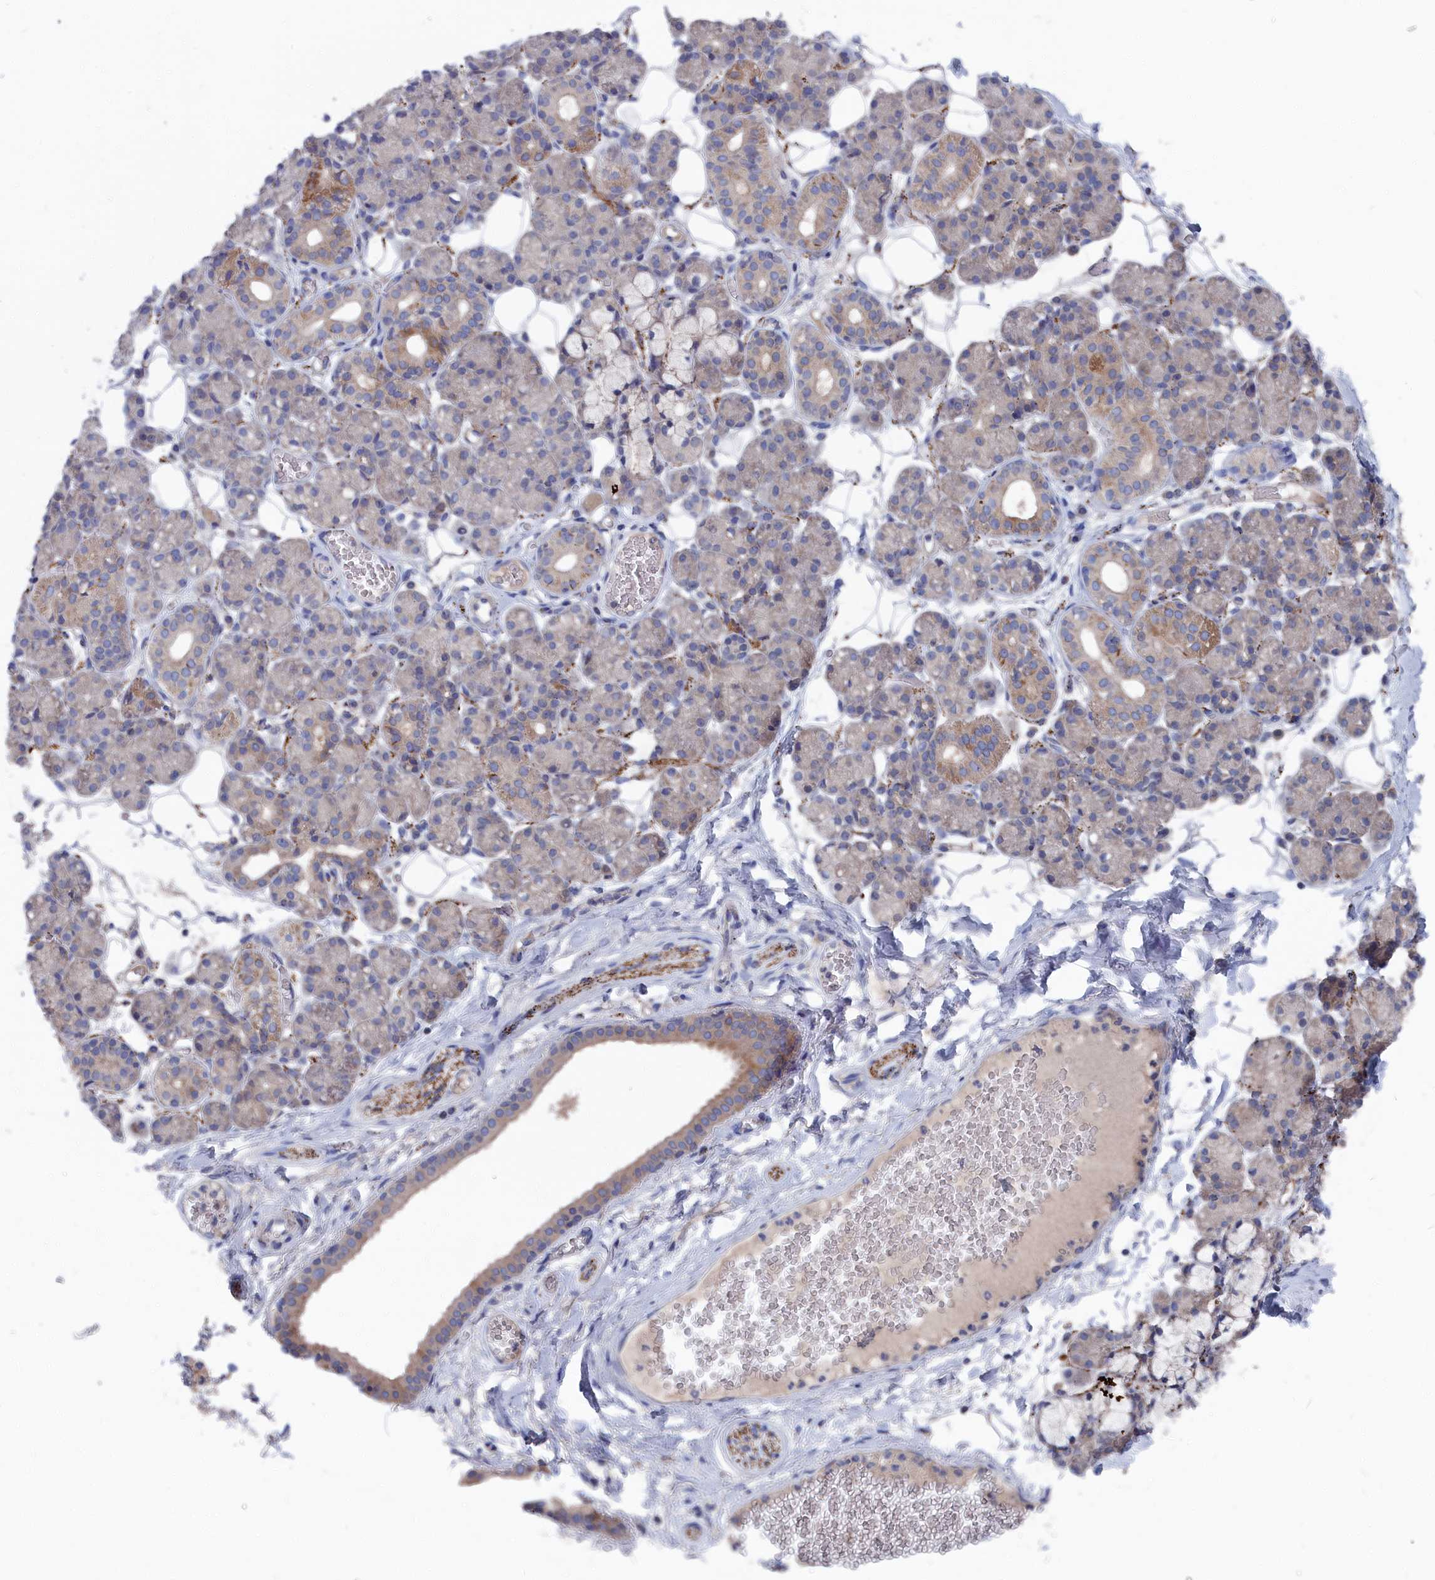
{"staining": {"intensity": "moderate", "quantity": "<25%", "location": "cytoplasmic/membranous"}, "tissue": "salivary gland", "cell_type": "Glandular cells", "image_type": "normal", "snomed": [{"axis": "morphology", "description": "Normal tissue, NOS"}, {"axis": "topography", "description": "Salivary gland"}], "caption": "Brown immunohistochemical staining in normal salivary gland demonstrates moderate cytoplasmic/membranous expression in about <25% of glandular cells. (DAB (3,3'-diaminobenzidine) = brown stain, brightfield microscopy at high magnification).", "gene": "CEND1", "patient": {"sex": "male", "age": 63}}